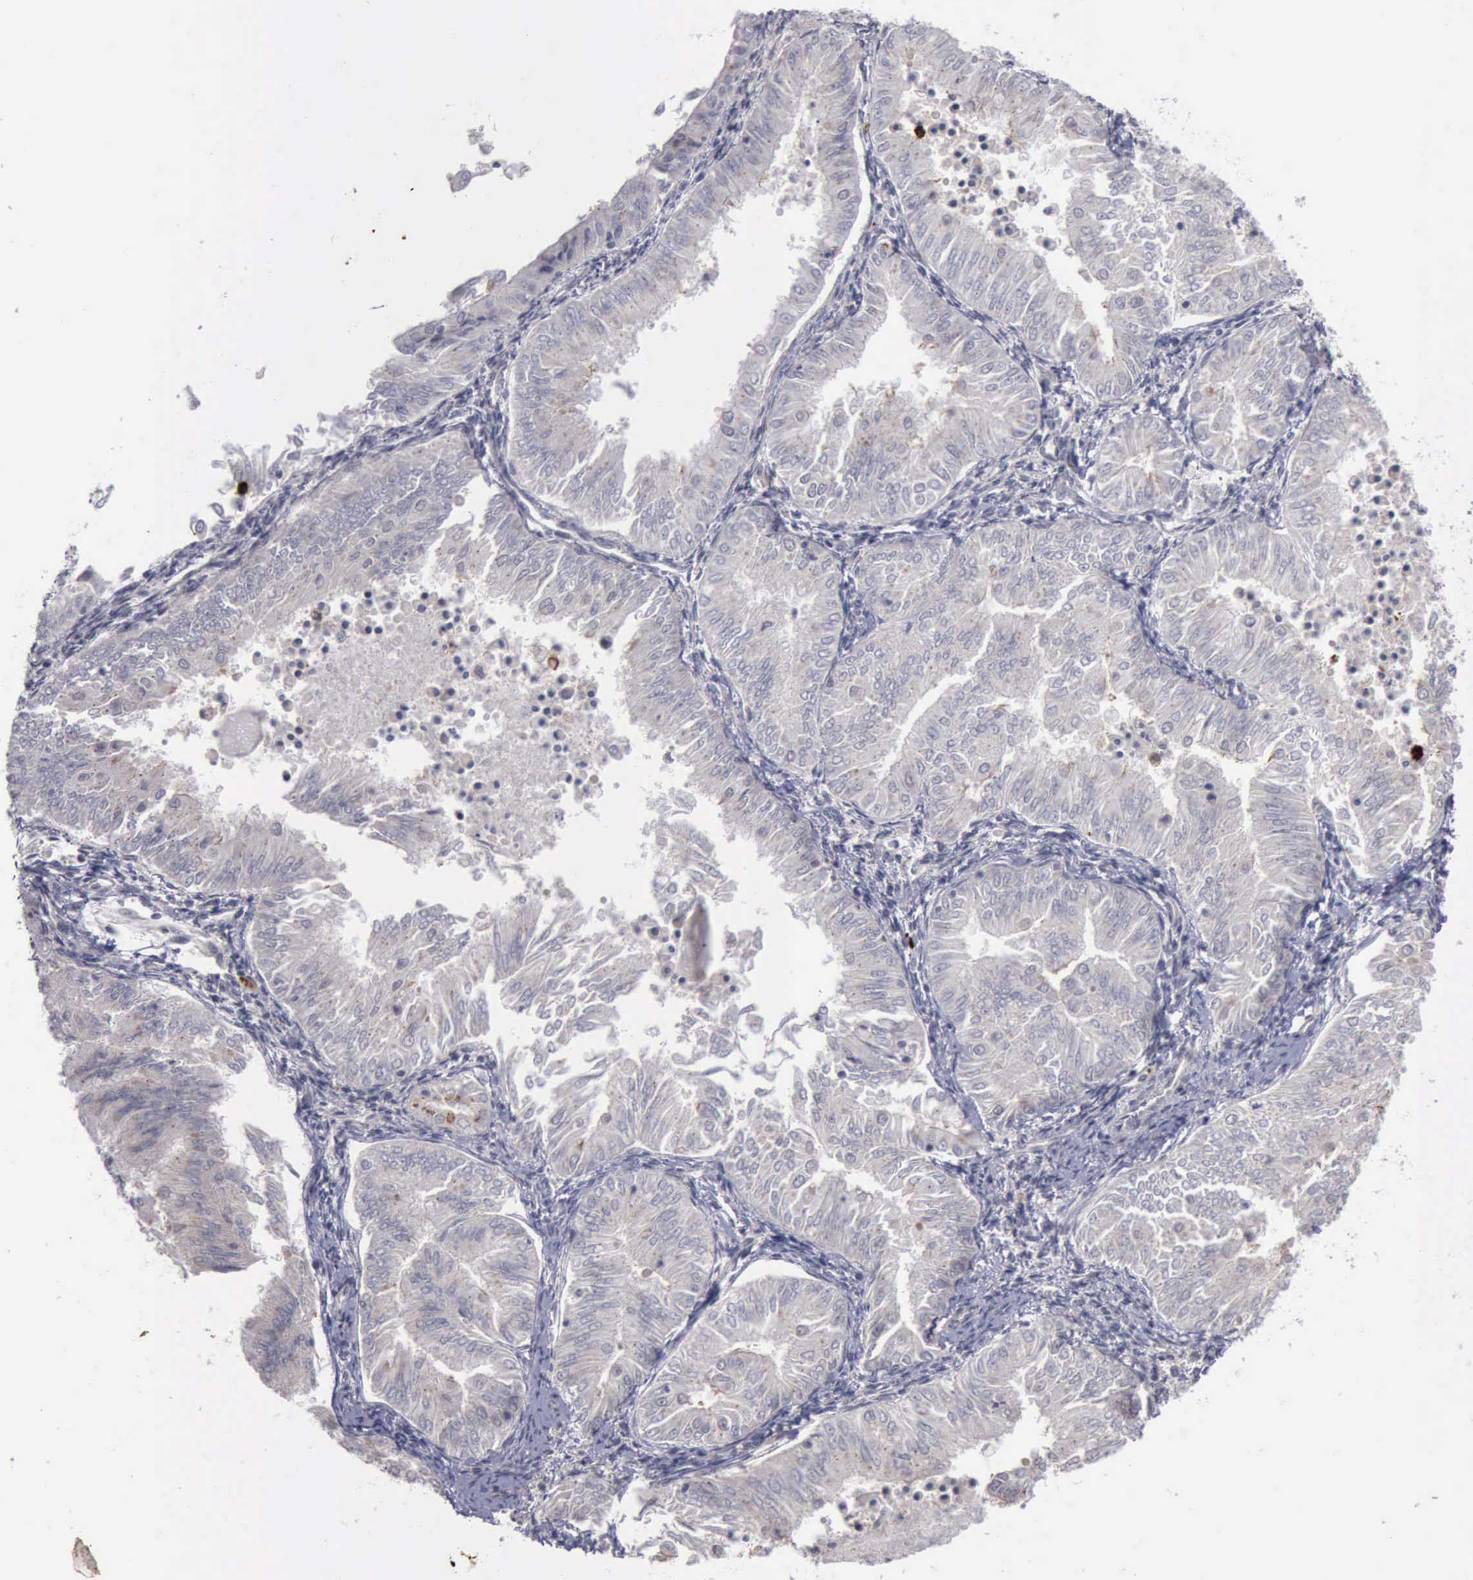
{"staining": {"intensity": "negative", "quantity": "none", "location": "none"}, "tissue": "endometrial cancer", "cell_type": "Tumor cells", "image_type": "cancer", "snomed": [{"axis": "morphology", "description": "Adenocarcinoma, NOS"}, {"axis": "topography", "description": "Endometrium"}], "caption": "IHC of endometrial cancer (adenocarcinoma) displays no staining in tumor cells.", "gene": "MMP9", "patient": {"sex": "female", "age": 53}}